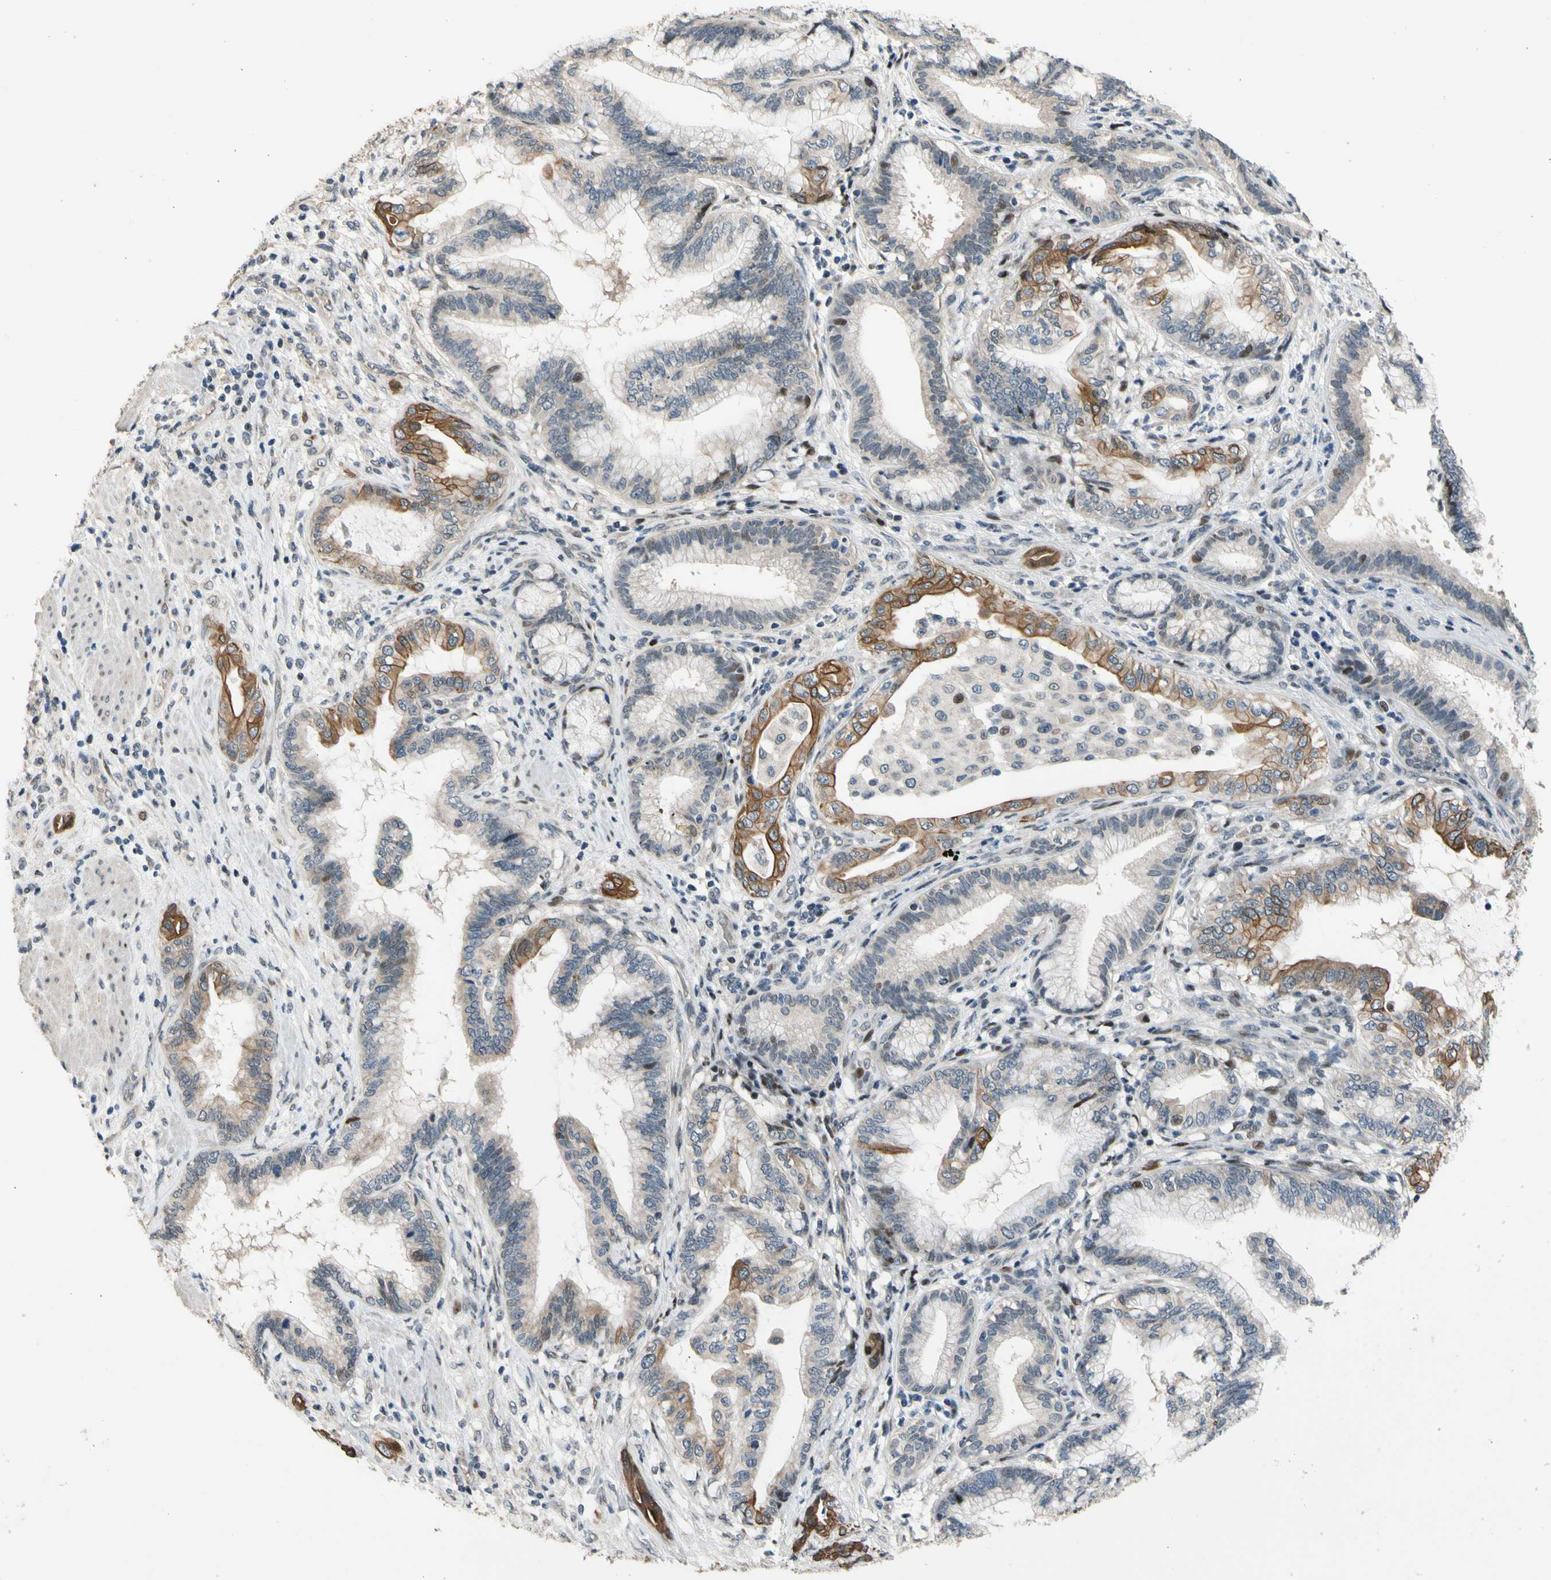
{"staining": {"intensity": "moderate", "quantity": "25%-75%", "location": "cytoplasmic/membranous"}, "tissue": "pancreatic cancer", "cell_type": "Tumor cells", "image_type": "cancer", "snomed": [{"axis": "morphology", "description": "Adenocarcinoma, NOS"}, {"axis": "topography", "description": "Pancreas"}], "caption": "This micrograph reveals immunohistochemistry staining of pancreatic adenocarcinoma, with medium moderate cytoplasmic/membranous expression in about 25%-75% of tumor cells.", "gene": "ZNF184", "patient": {"sex": "female", "age": 64}}